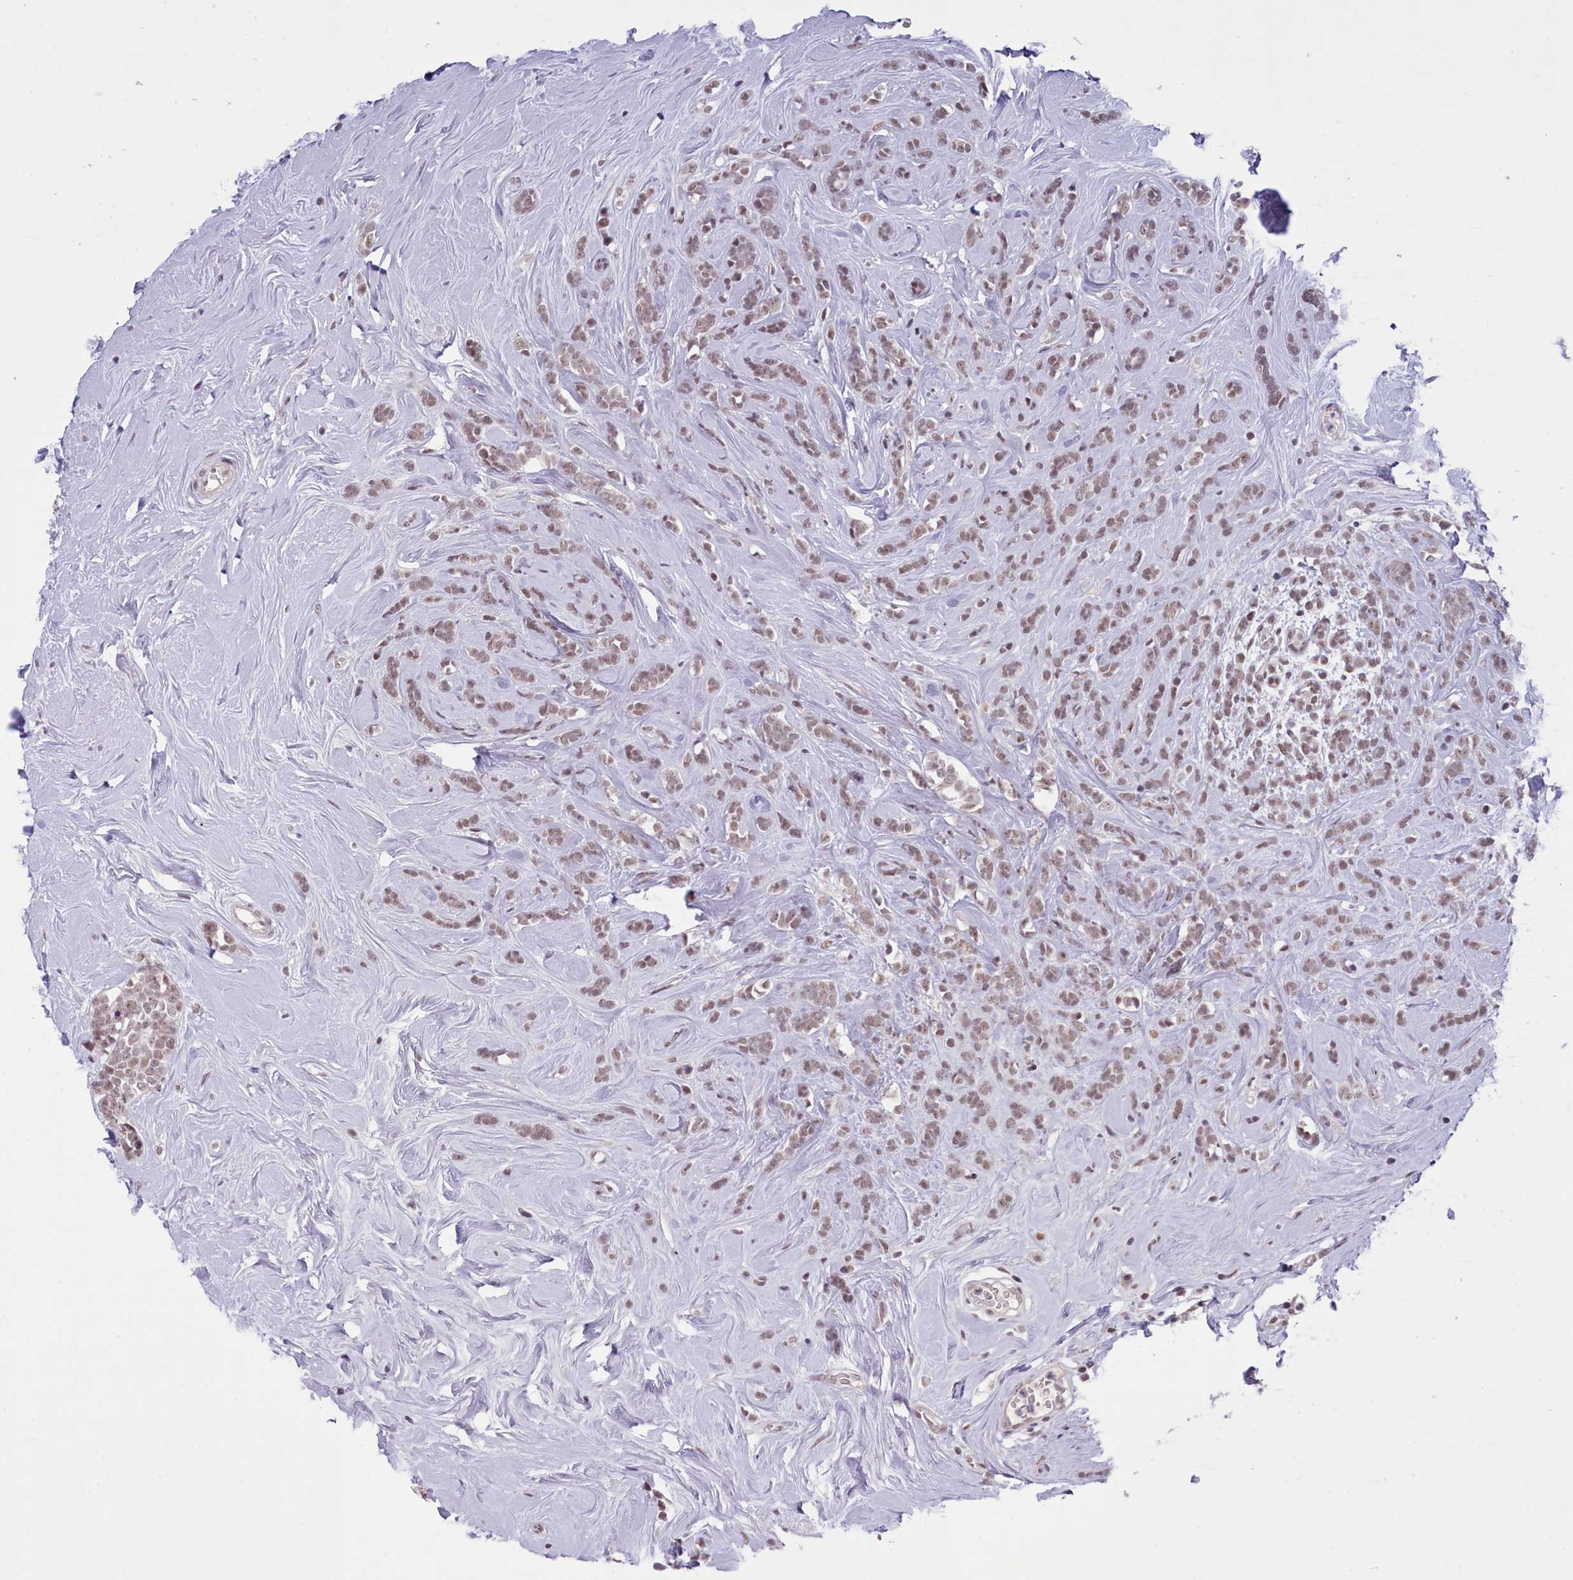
{"staining": {"intensity": "weak", "quantity": ">75%", "location": "nuclear"}, "tissue": "breast cancer", "cell_type": "Tumor cells", "image_type": "cancer", "snomed": [{"axis": "morphology", "description": "Lobular carcinoma"}, {"axis": "topography", "description": "Breast"}], "caption": "A high-resolution histopathology image shows immunohistochemistry staining of breast cancer, which reveals weak nuclear positivity in about >75% of tumor cells.", "gene": "RFX1", "patient": {"sex": "female", "age": 58}}